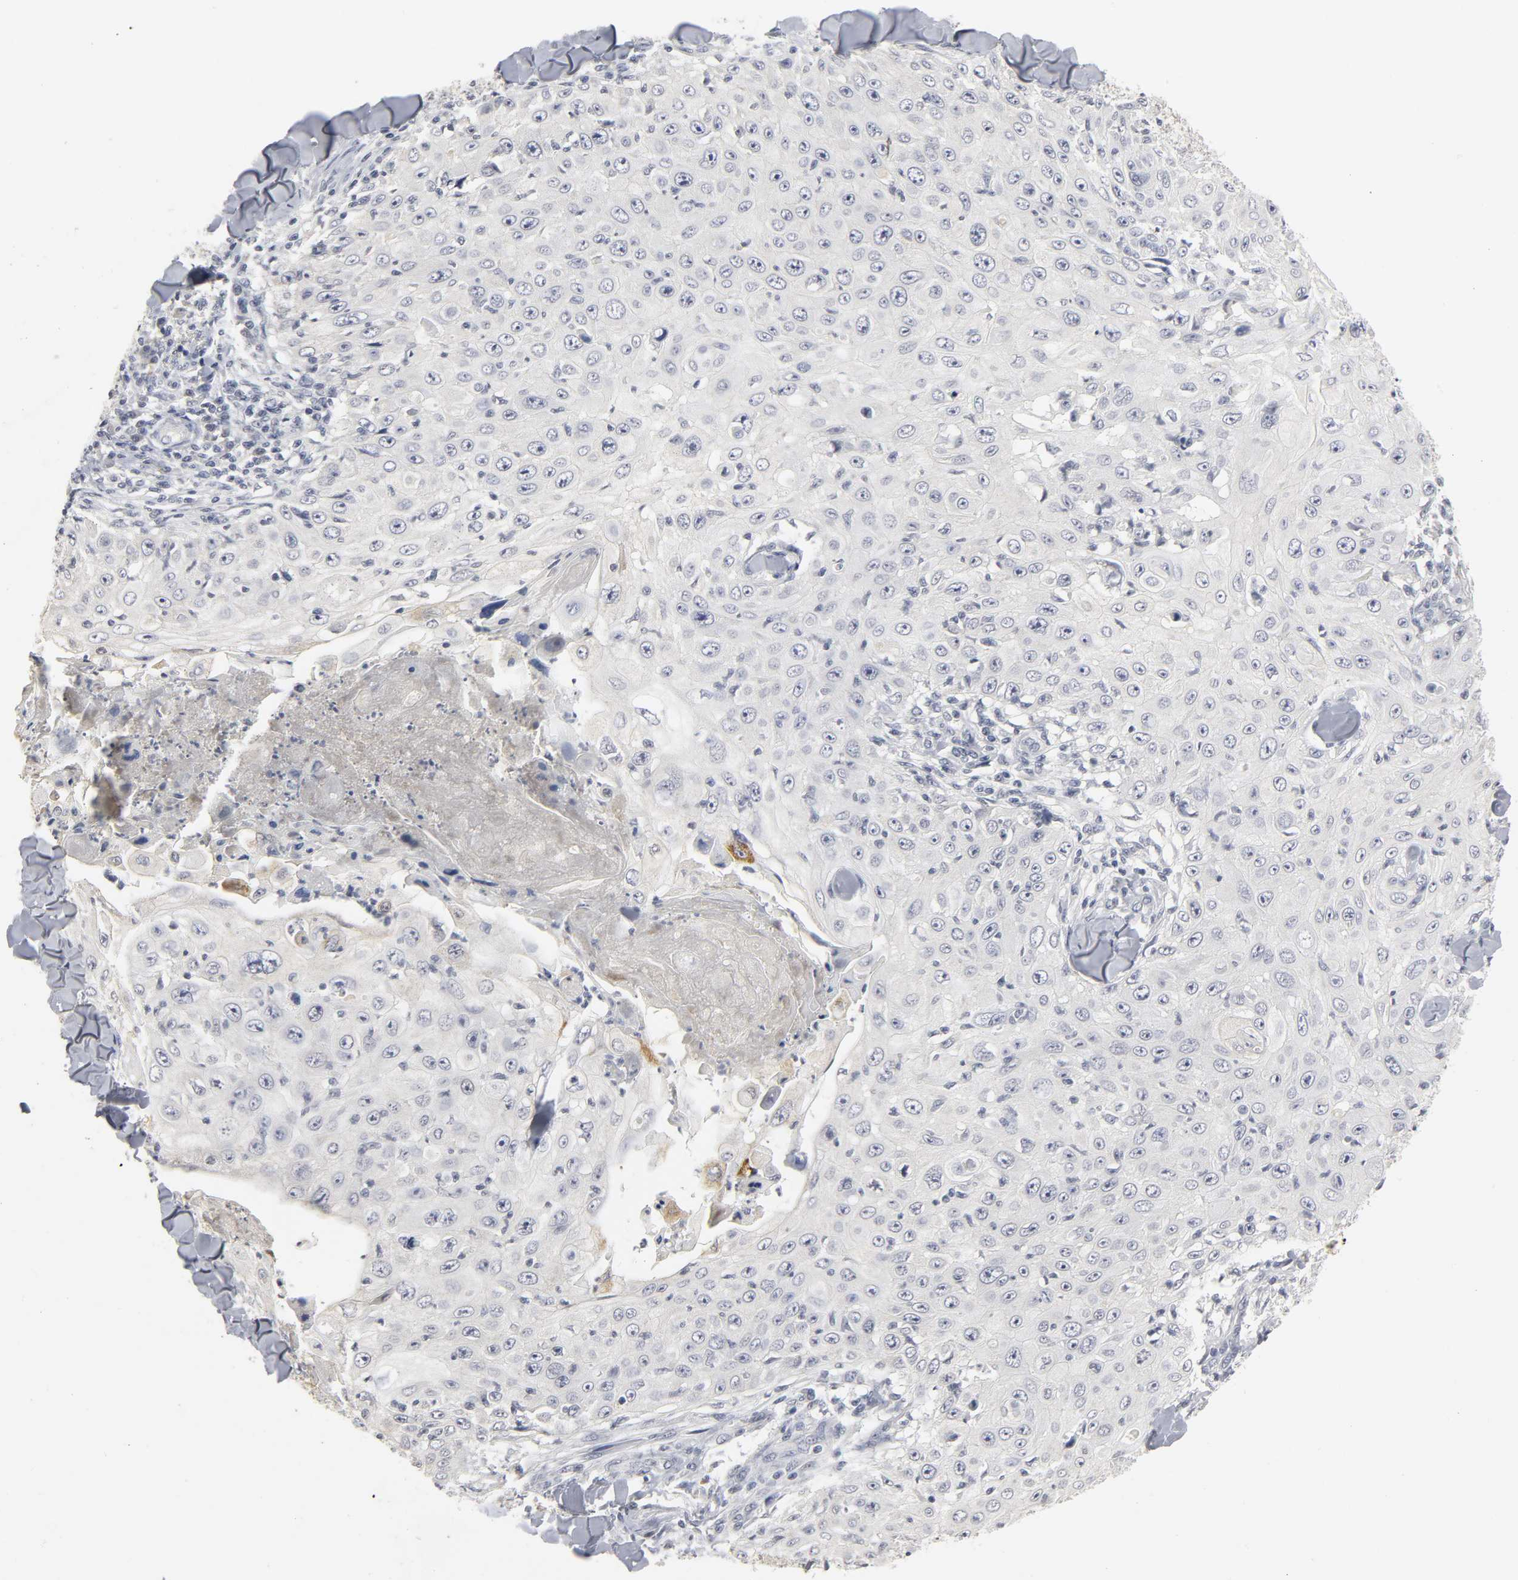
{"staining": {"intensity": "negative", "quantity": "none", "location": "none"}, "tissue": "skin cancer", "cell_type": "Tumor cells", "image_type": "cancer", "snomed": [{"axis": "morphology", "description": "Squamous cell carcinoma, NOS"}, {"axis": "topography", "description": "Skin"}], "caption": "There is no significant expression in tumor cells of skin squamous cell carcinoma. (DAB immunohistochemistry, high magnification).", "gene": "TCAP", "patient": {"sex": "male", "age": 86}}